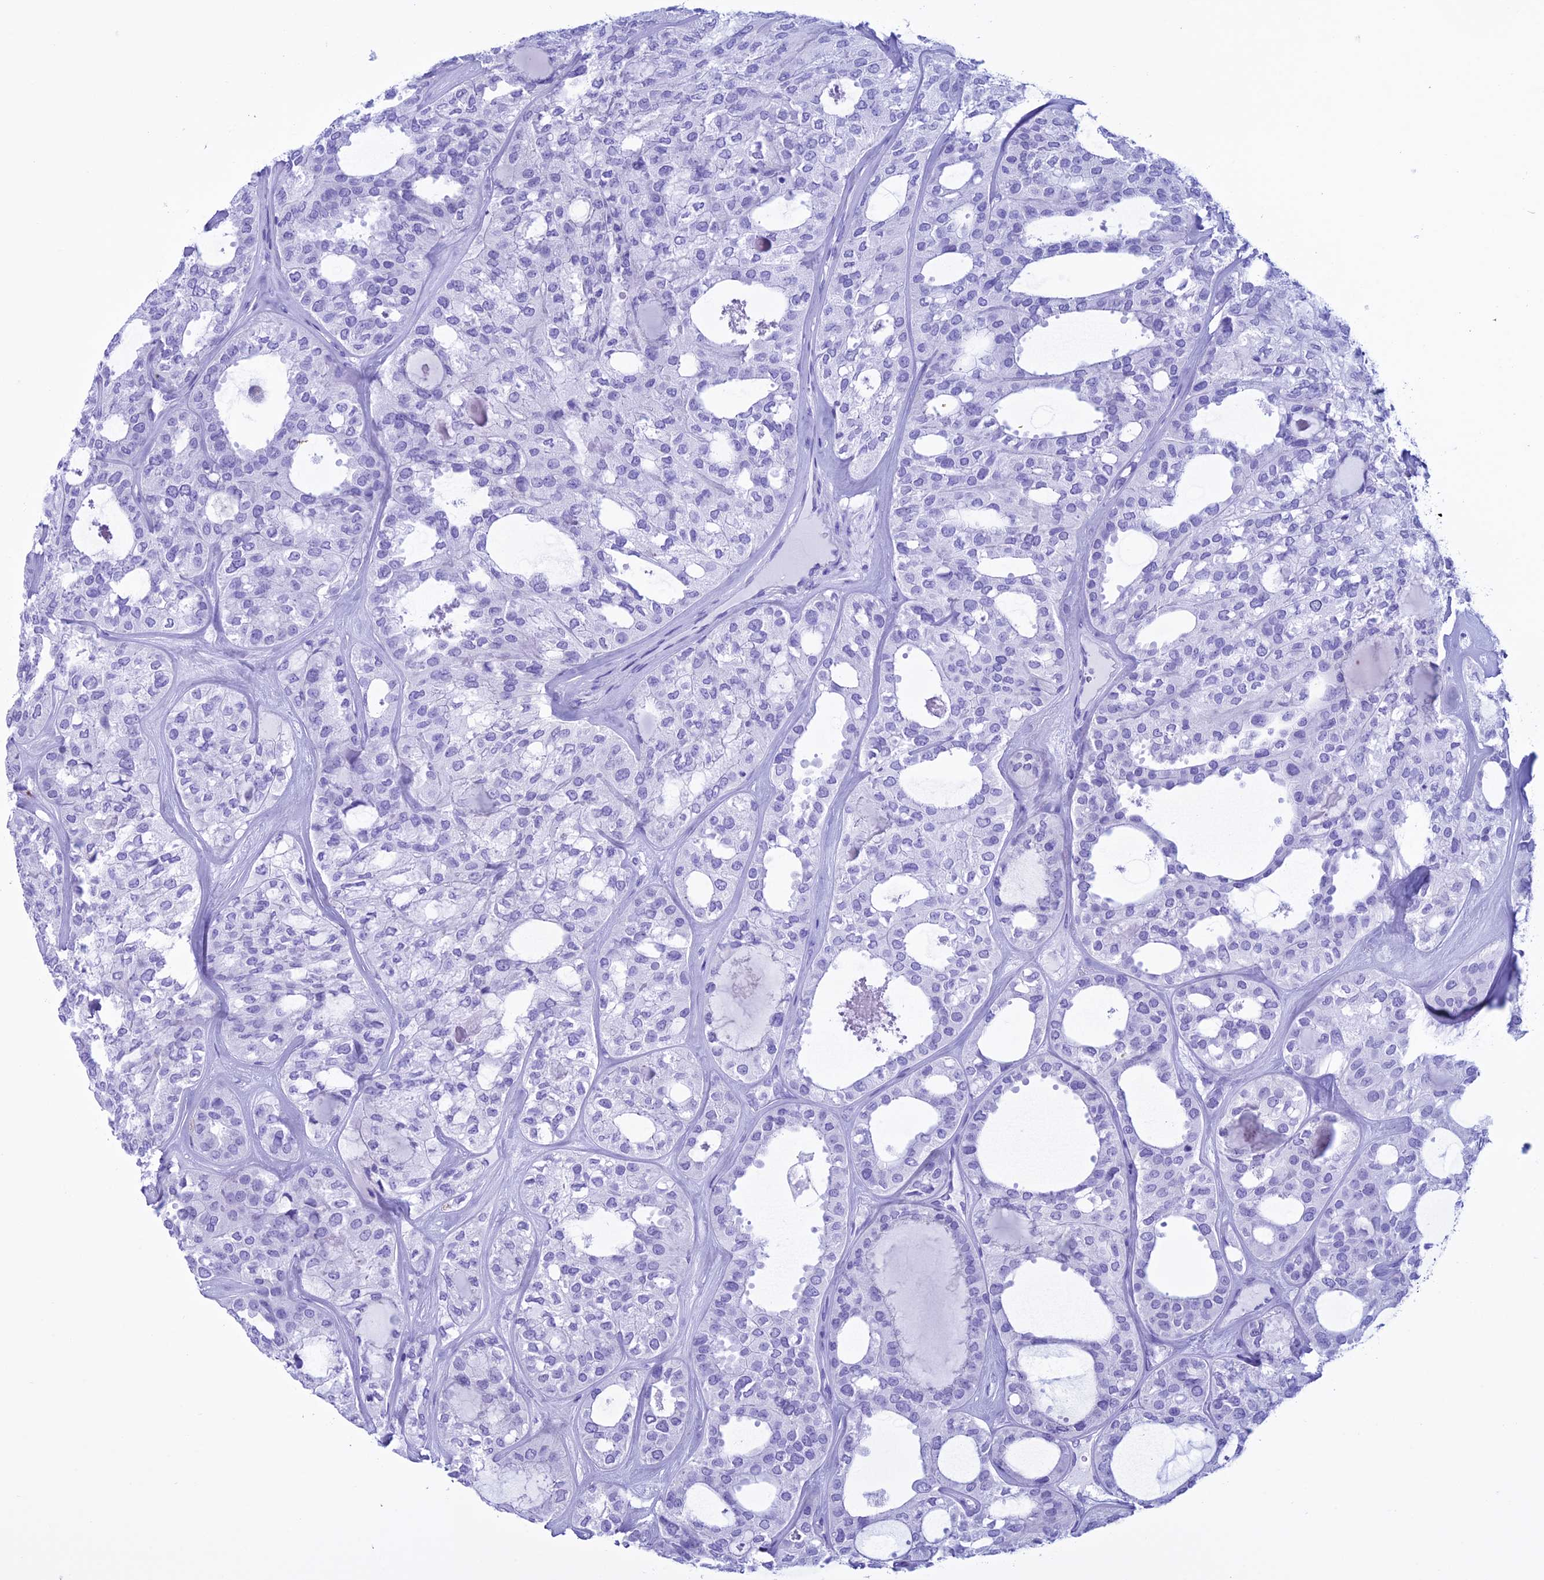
{"staining": {"intensity": "negative", "quantity": "none", "location": "none"}, "tissue": "thyroid cancer", "cell_type": "Tumor cells", "image_type": "cancer", "snomed": [{"axis": "morphology", "description": "Follicular adenoma carcinoma, NOS"}, {"axis": "topography", "description": "Thyroid gland"}], "caption": "Immunohistochemical staining of thyroid cancer exhibits no significant expression in tumor cells. Nuclei are stained in blue.", "gene": "MZB1", "patient": {"sex": "male", "age": 75}}